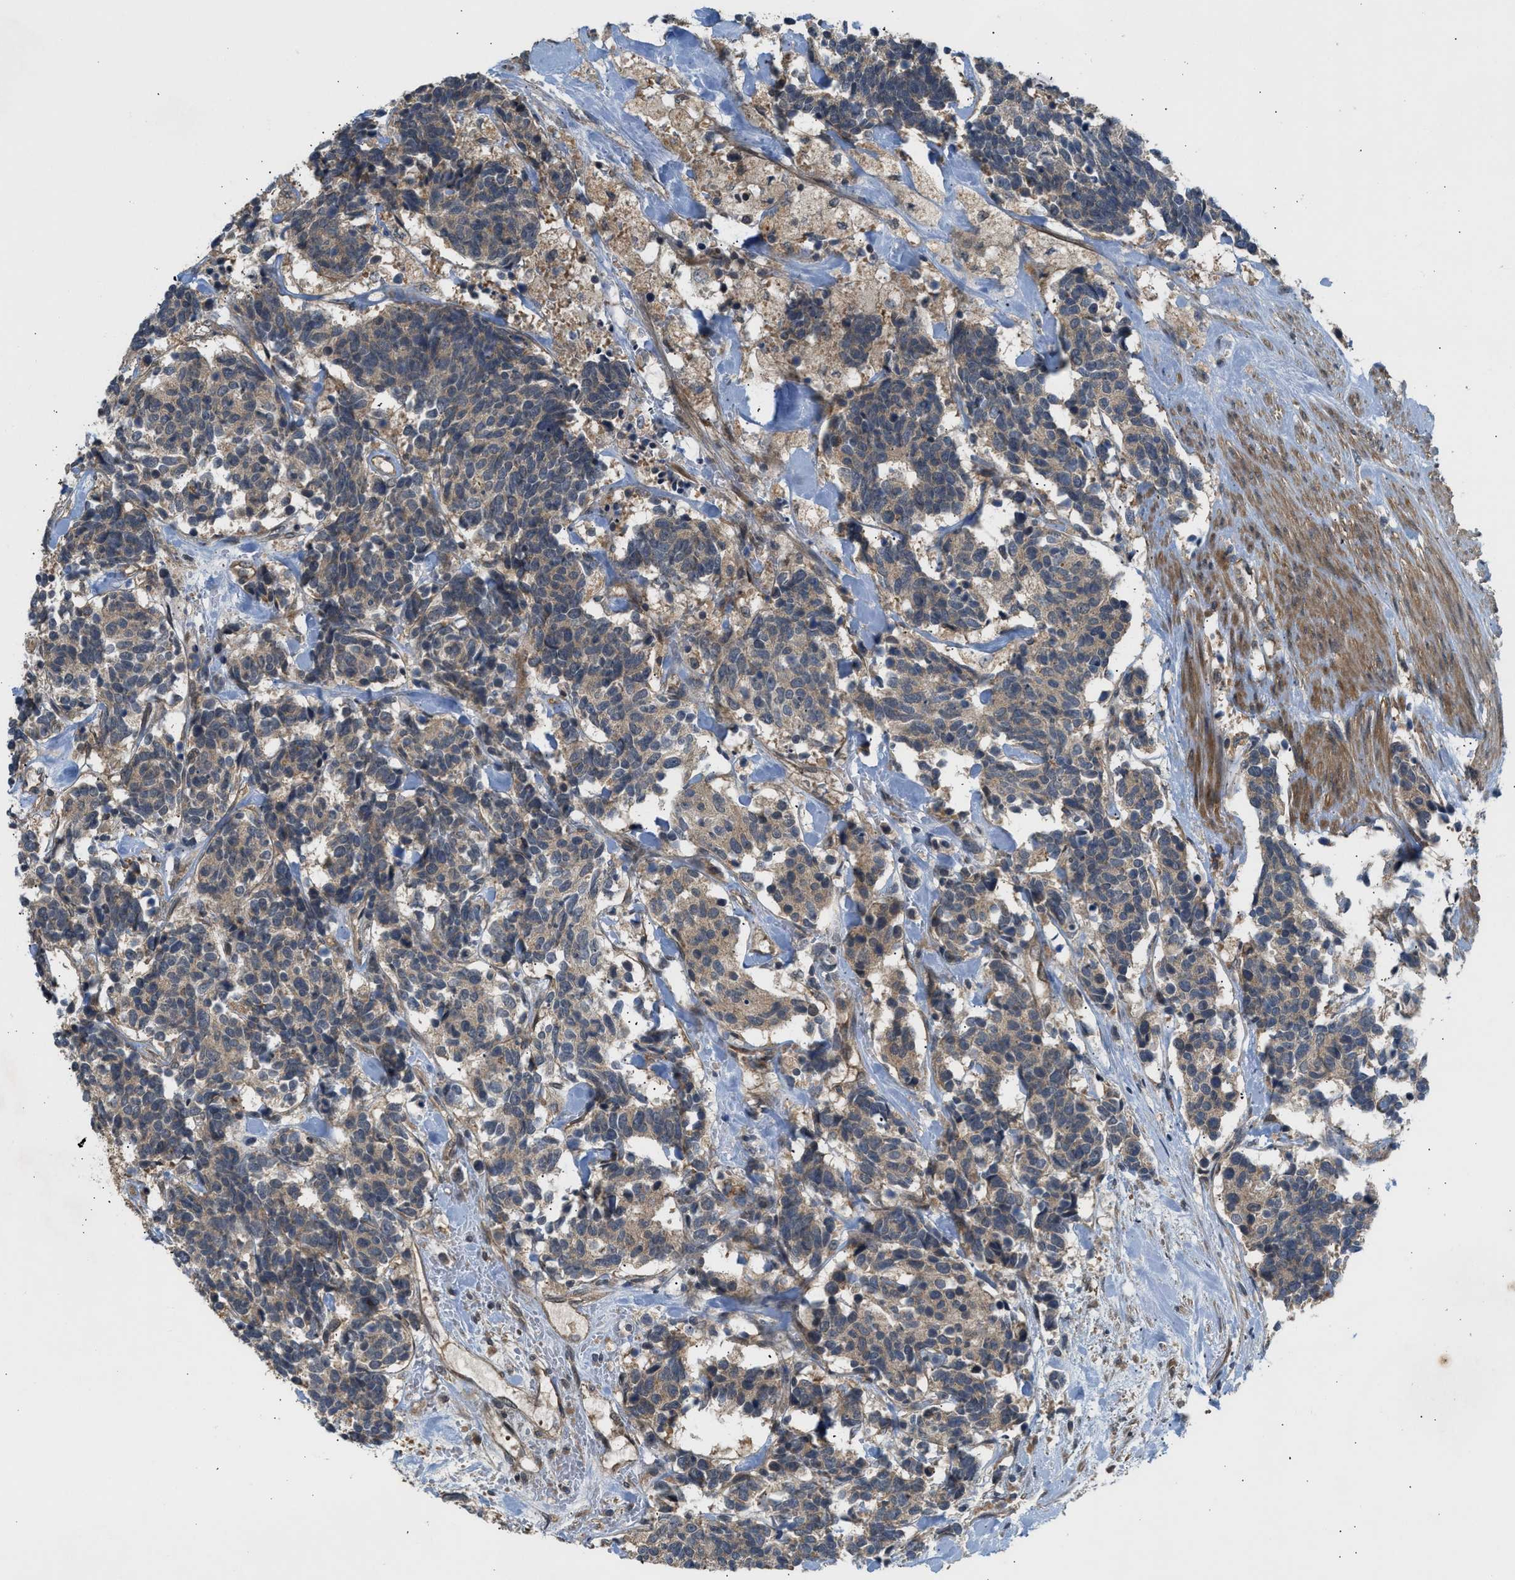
{"staining": {"intensity": "weak", "quantity": "25%-75%", "location": "cytoplasmic/membranous"}, "tissue": "carcinoid", "cell_type": "Tumor cells", "image_type": "cancer", "snomed": [{"axis": "morphology", "description": "Carcinoma, NOS"}, {"axis": "morphology", "description": "Carcinoid, malignant, NOS"}, {"axis": "topography", "description": "Urinary bladder"}], "caption": "Protein expression analysis of carcinoid displays weak cytoplasmic/membranous expression in approximately 25%-75% of tumor cells. Nuclei are stained in blue.", "gene": "ADCY8", "patient": {"sex": "male", "age": 57}}